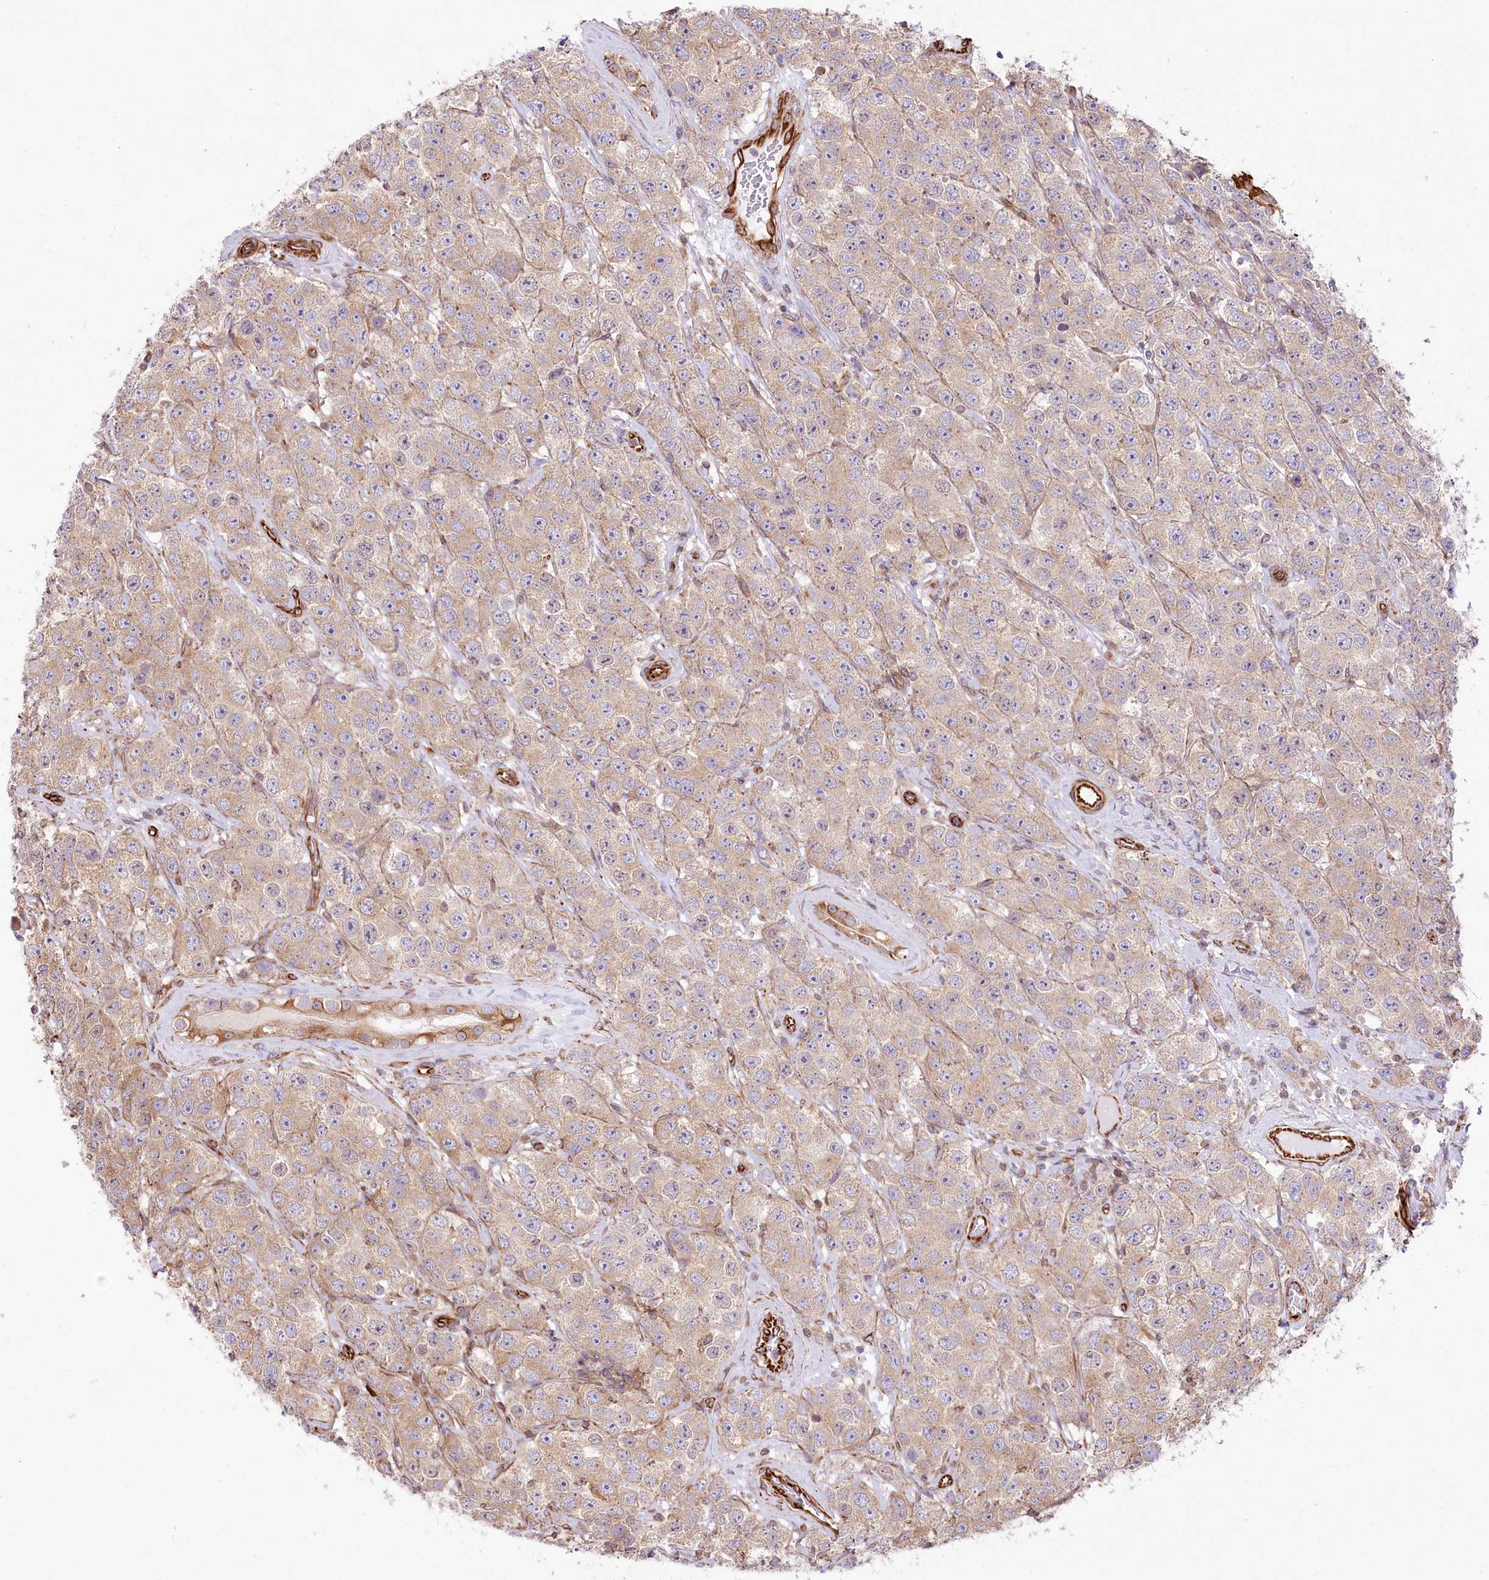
{"staining": {"intensity": "weak", "quantity": ">75%", "location": "cytoplasmic/membranous"}, "tissue": "testis cancer", "cell_type": "Tumor cells", "image_type": "cancer", "snomed": [{"axis": "morphology", "description": "Seminoma, NOS"}, {"axis": "topography", "description": "Testis"}], "caption": "A photomicrograph of human testis cancer (seminoma) stained for a protein demonstrates weak cytoplasmic/membranous brown staining in tumor cells.", "gene": "TTC1", "patient": {"sex": "male", "age": 28}}